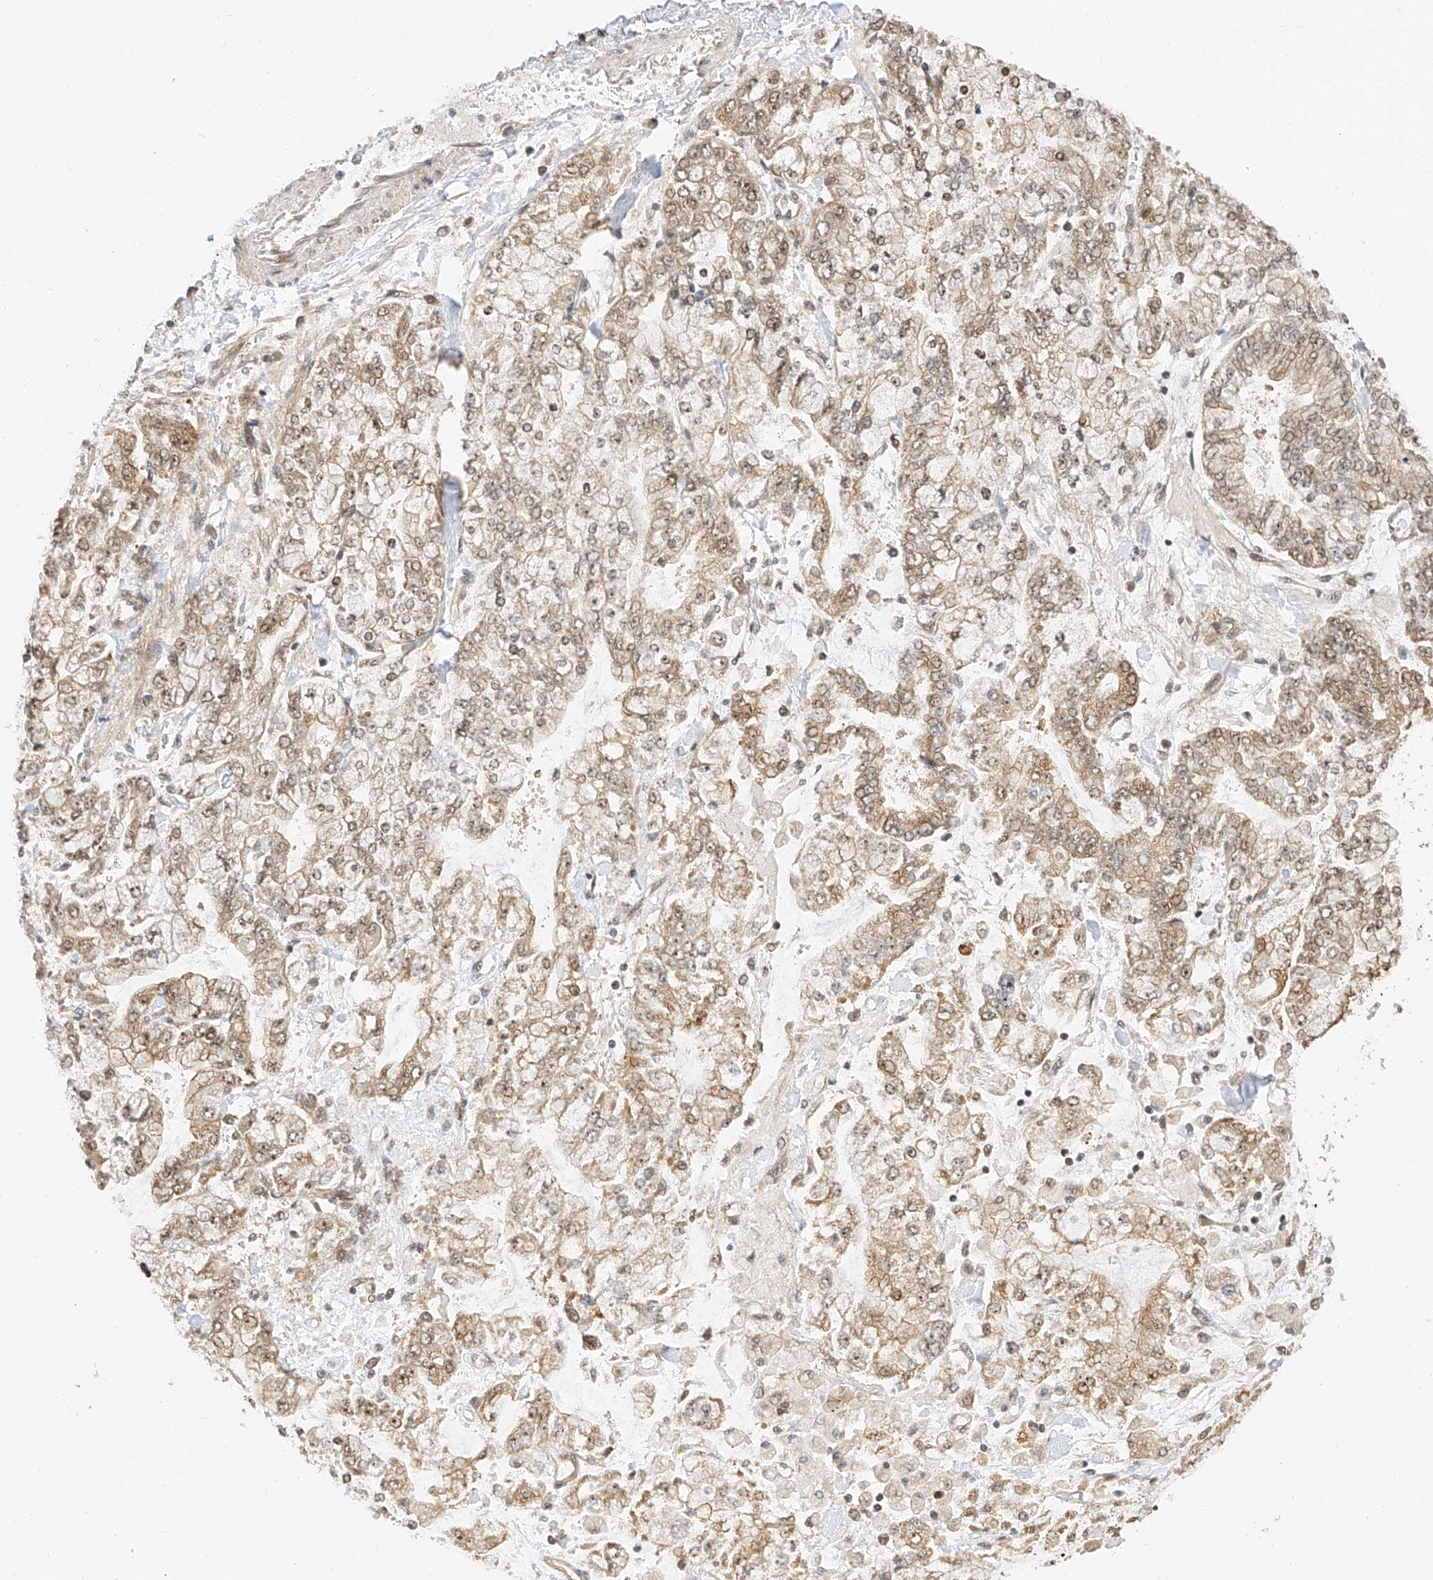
{"staining": {"intensity": "weak", "quantity": ">75%", "location": "cytoplasmic/membranous,nuclear"}, "tissue": "stomach cancer", "cell_type": "Tumor cells", "image_type": "cancer", "snomed": [{"axis": "morphology", "description": "Normal tissue, NOS"}, {"axis": "morphology", "description": "Adenocarcinoma, NOS"}, {"axis": "topography", "description": "Stomach, upper"}, {"axis": "topography", "description": "Stomach"}], "caption": "Immunohistochemistry image of neoplastic tissue: stomach cancer stained using immunohistochemistry reveals low levels of weak protein expression localized specifically in the cytoplasmic/membranous and nuclear of tumor cells, appearing as a cytoplasmic/membranous and nuclear brown color.", "gene": "EIF4H", "patient": {"sex": "male", "age": 76}}